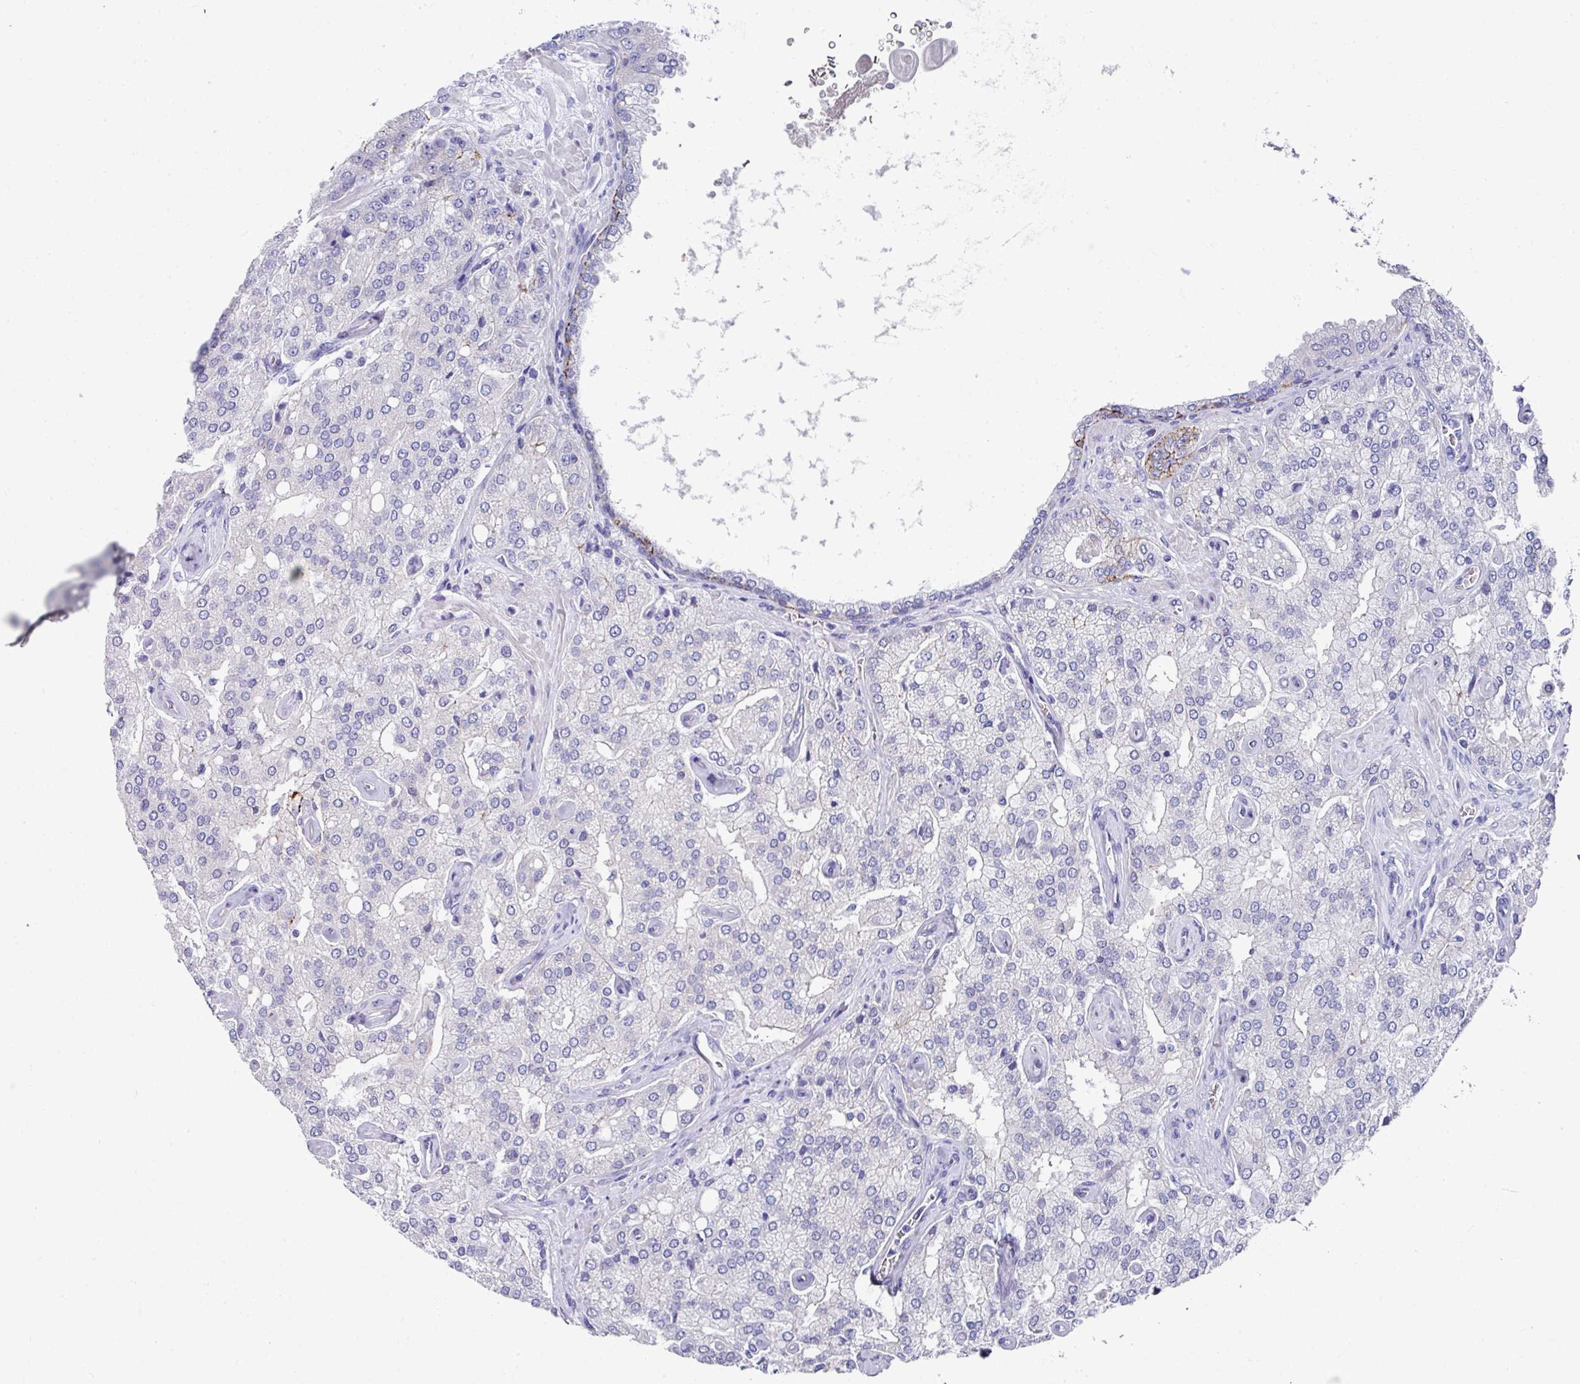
{"staining": {"intensity": "negative", "quantity": "none", "location": "none"}, "tissue": "prostate cancer", "cell_type": "Tumor cells", "image_type": "cancer", "snomed": [{"axis": "morphology", "description": "Adenocarcinoma, High grade"}, {"axis": "topography", "description": "Prostate"}], "caption": "Protein analysis of prostate high-grade adenocarcinoma shows no significant expression in tumor cells. (DAB (3,3'-diaminobenzidine) immunohistochemistry visualized using brightfield microscopy, high magnification).", "gene": "CLDN1", "patient": {"sex": "male", "age": 68}}